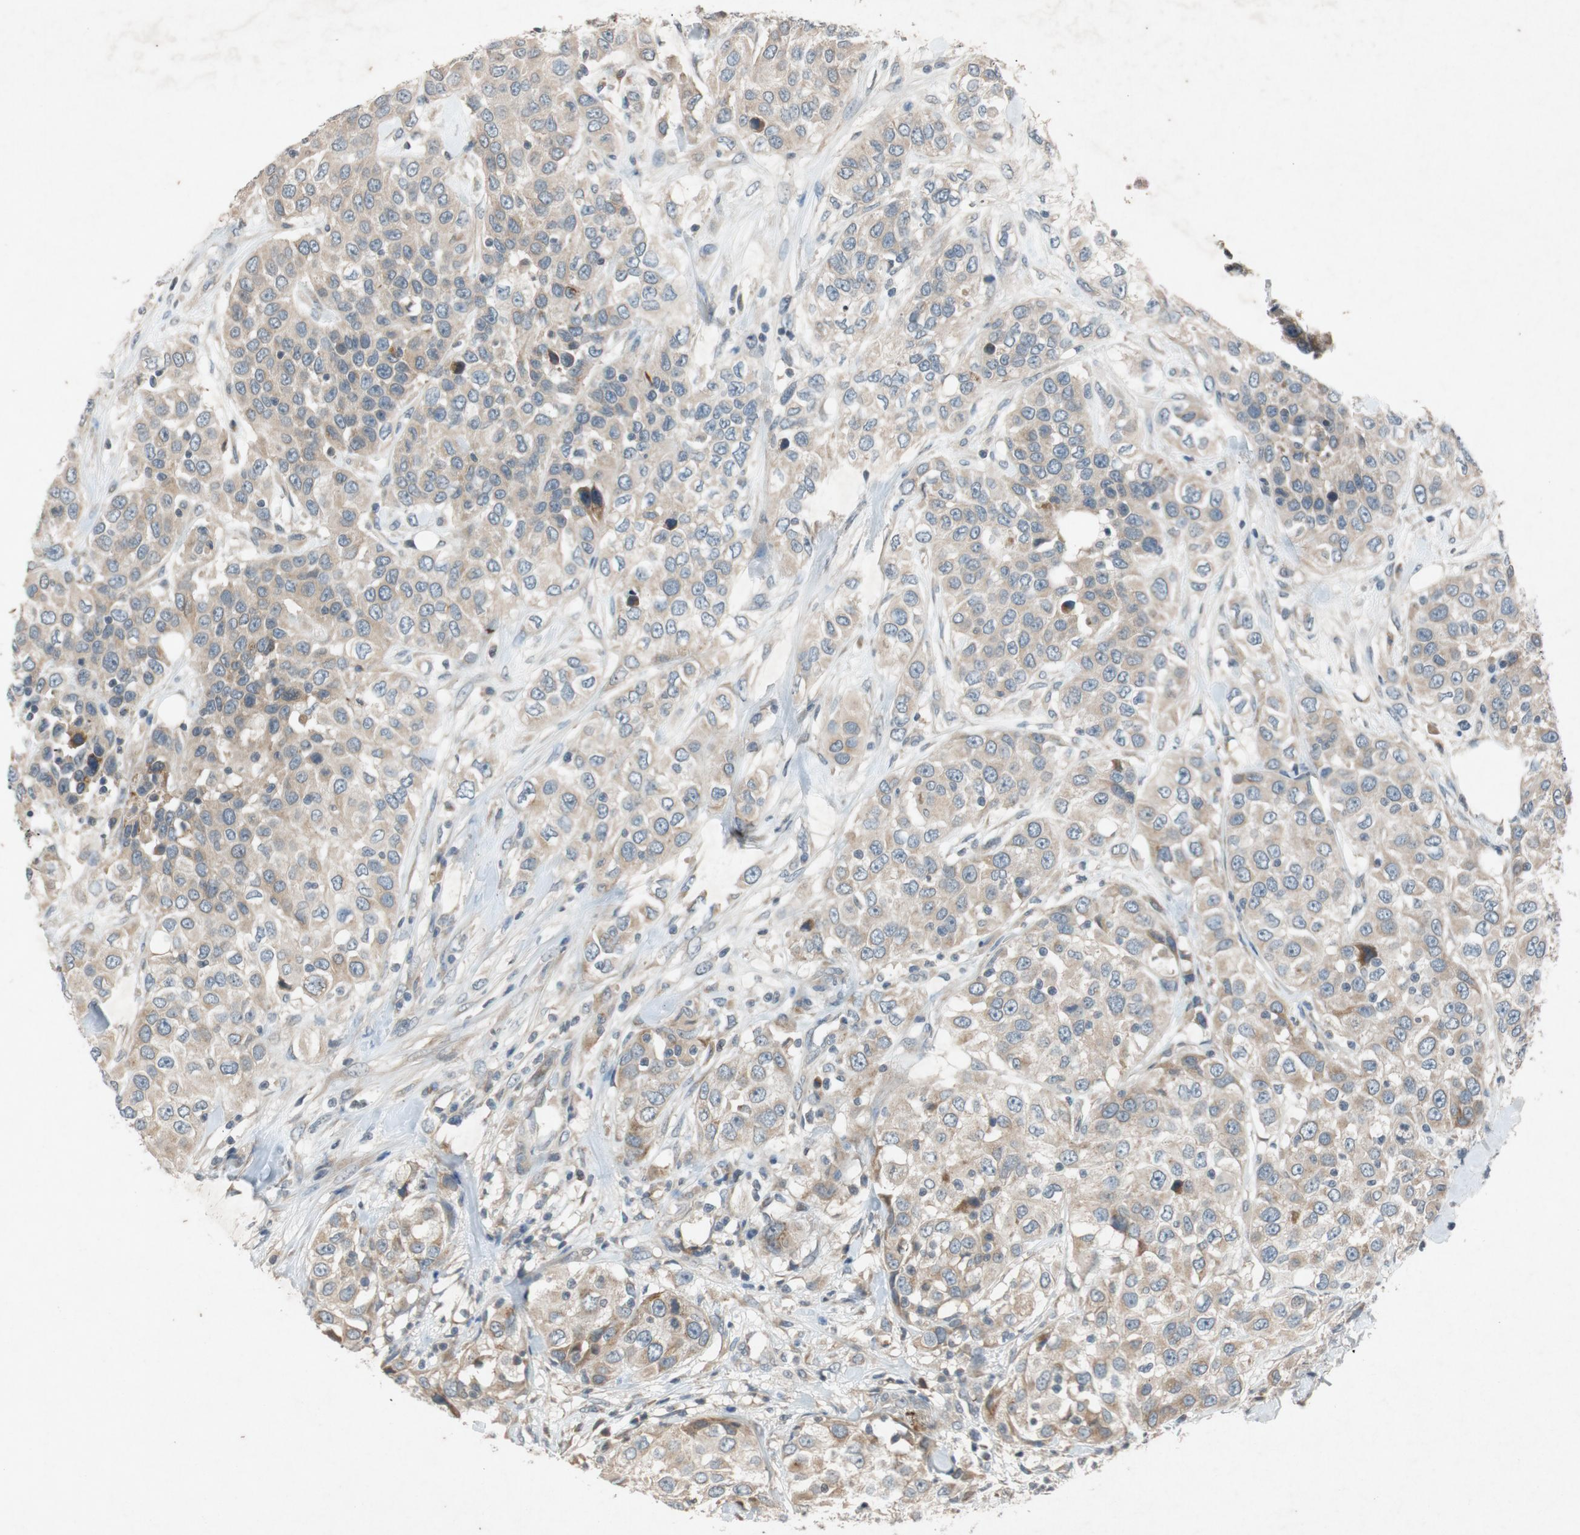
{"staining": {"intensity": "weak", "quantity": ">75%", "location": "cytoplasmic/membranous"}, "tissue": "urothelial cancer", "cell_type": "Tumor cells", "image_type": "cancer", "snomed": [{"axis": "morphology", "description": "Urothelial carcinoma, High grade"}, {"axis": "topography", "description": "Urinary bladder"}], "caption": "Approximately >75% of tumor cells in urothelial cancer show weak cytoplasmic/membranous protein positivity as visualized by brown immunohistochemical staining.", "gene": "ATP2C1", "patient": {"sex": "female", "age": 80}}